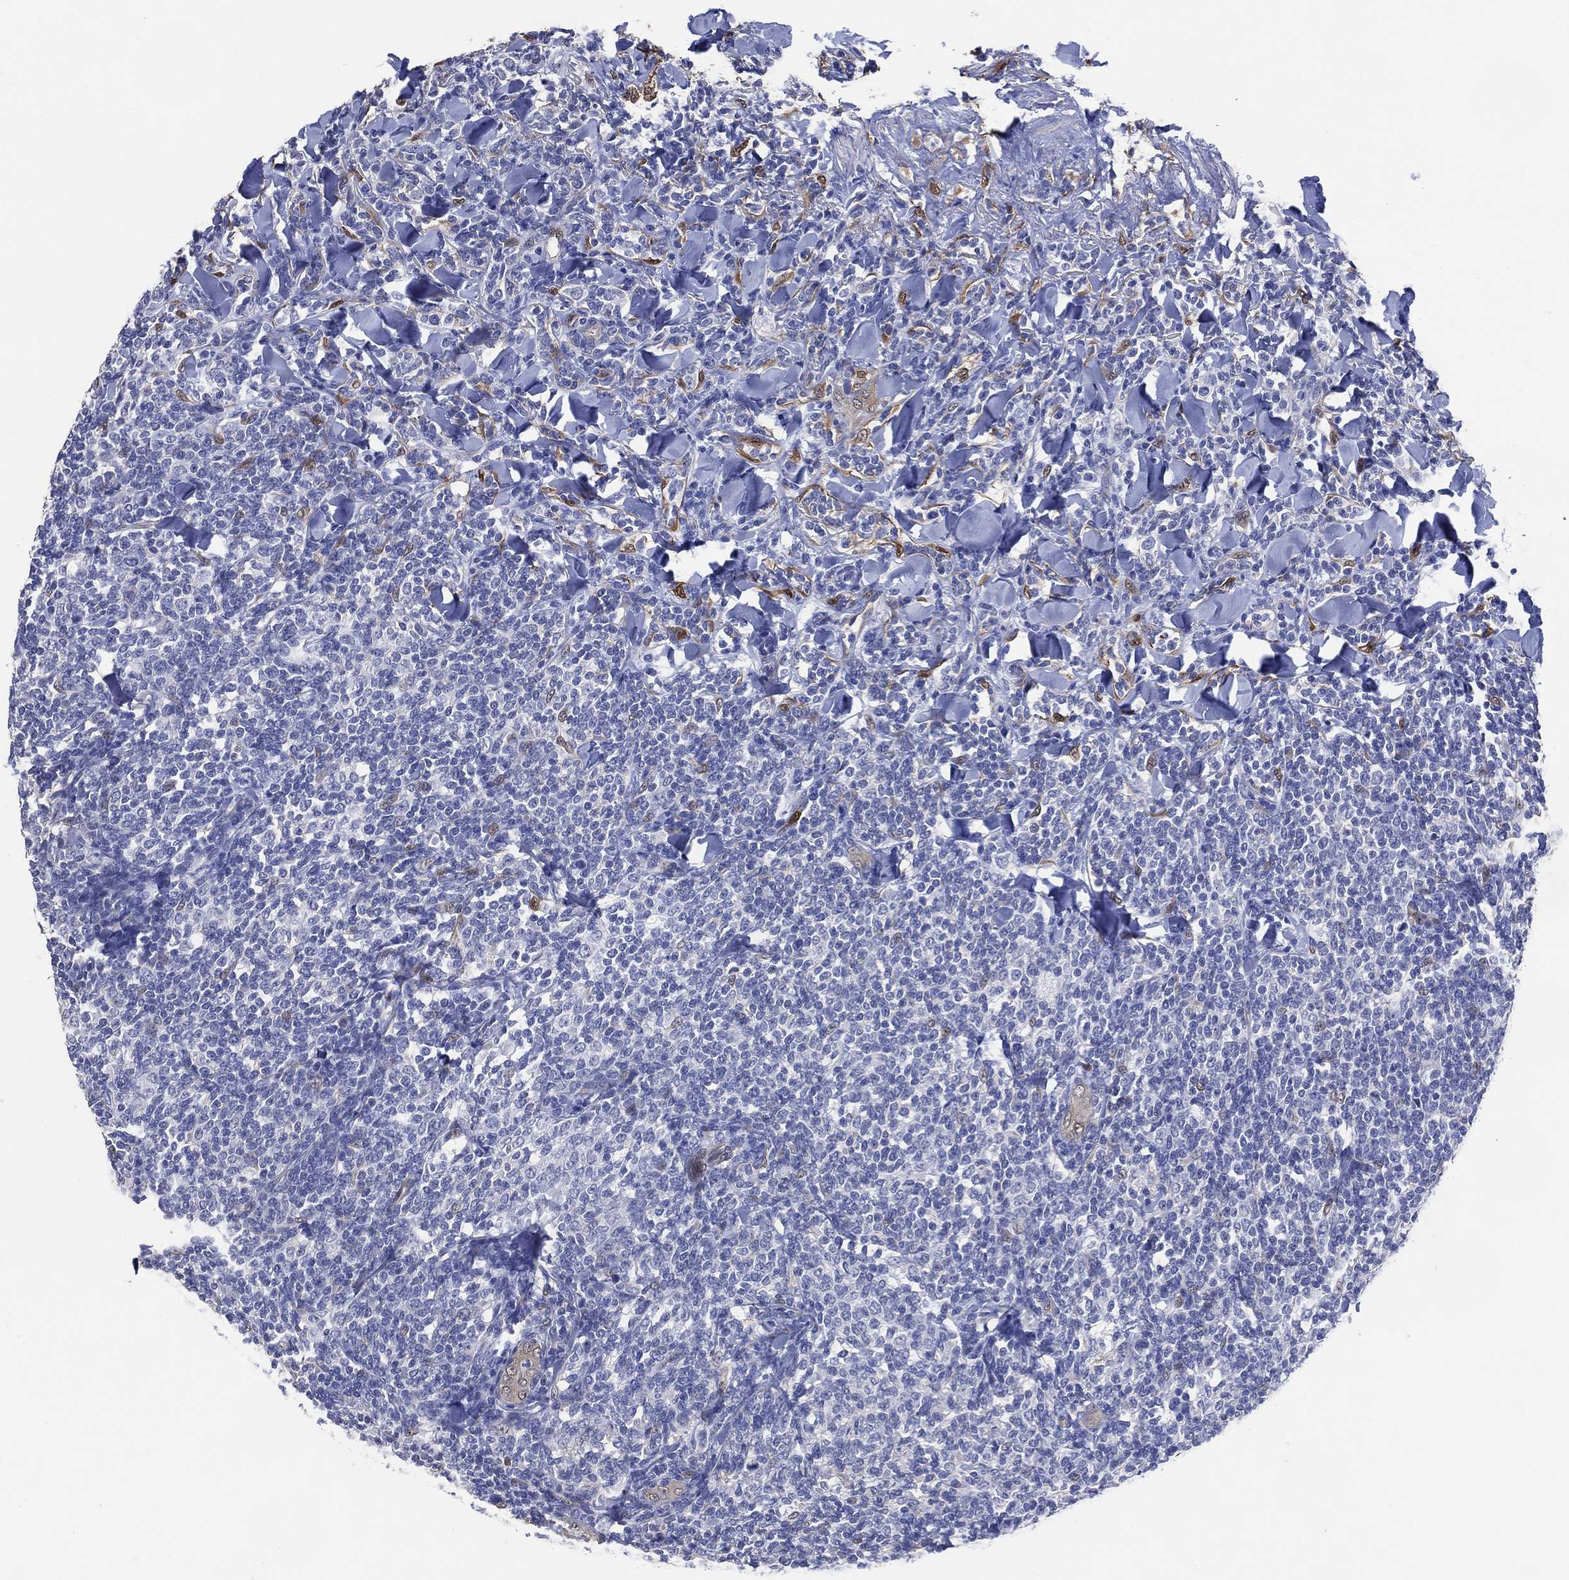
{"staining": {"intensity": "negative", "quantity": "none", "location": "none"}, "tissue": "lymphoma", "cell_type": "Tumor cells", "image_type": "cancer", "snomed": [{"axis": "morphology", "description": "Malignant lymphoma, non-Hodgkin's type, Low grade"}, {"axis": "topography", "description": "Lymph node"}], "caption": "Immunohistochemistry histopathology image of human lymphoma stained for a protein (brown), which exhibits no staining in tumor cells.", "gene": "AK1", "patient": {"sex": "female", "age": 56}}